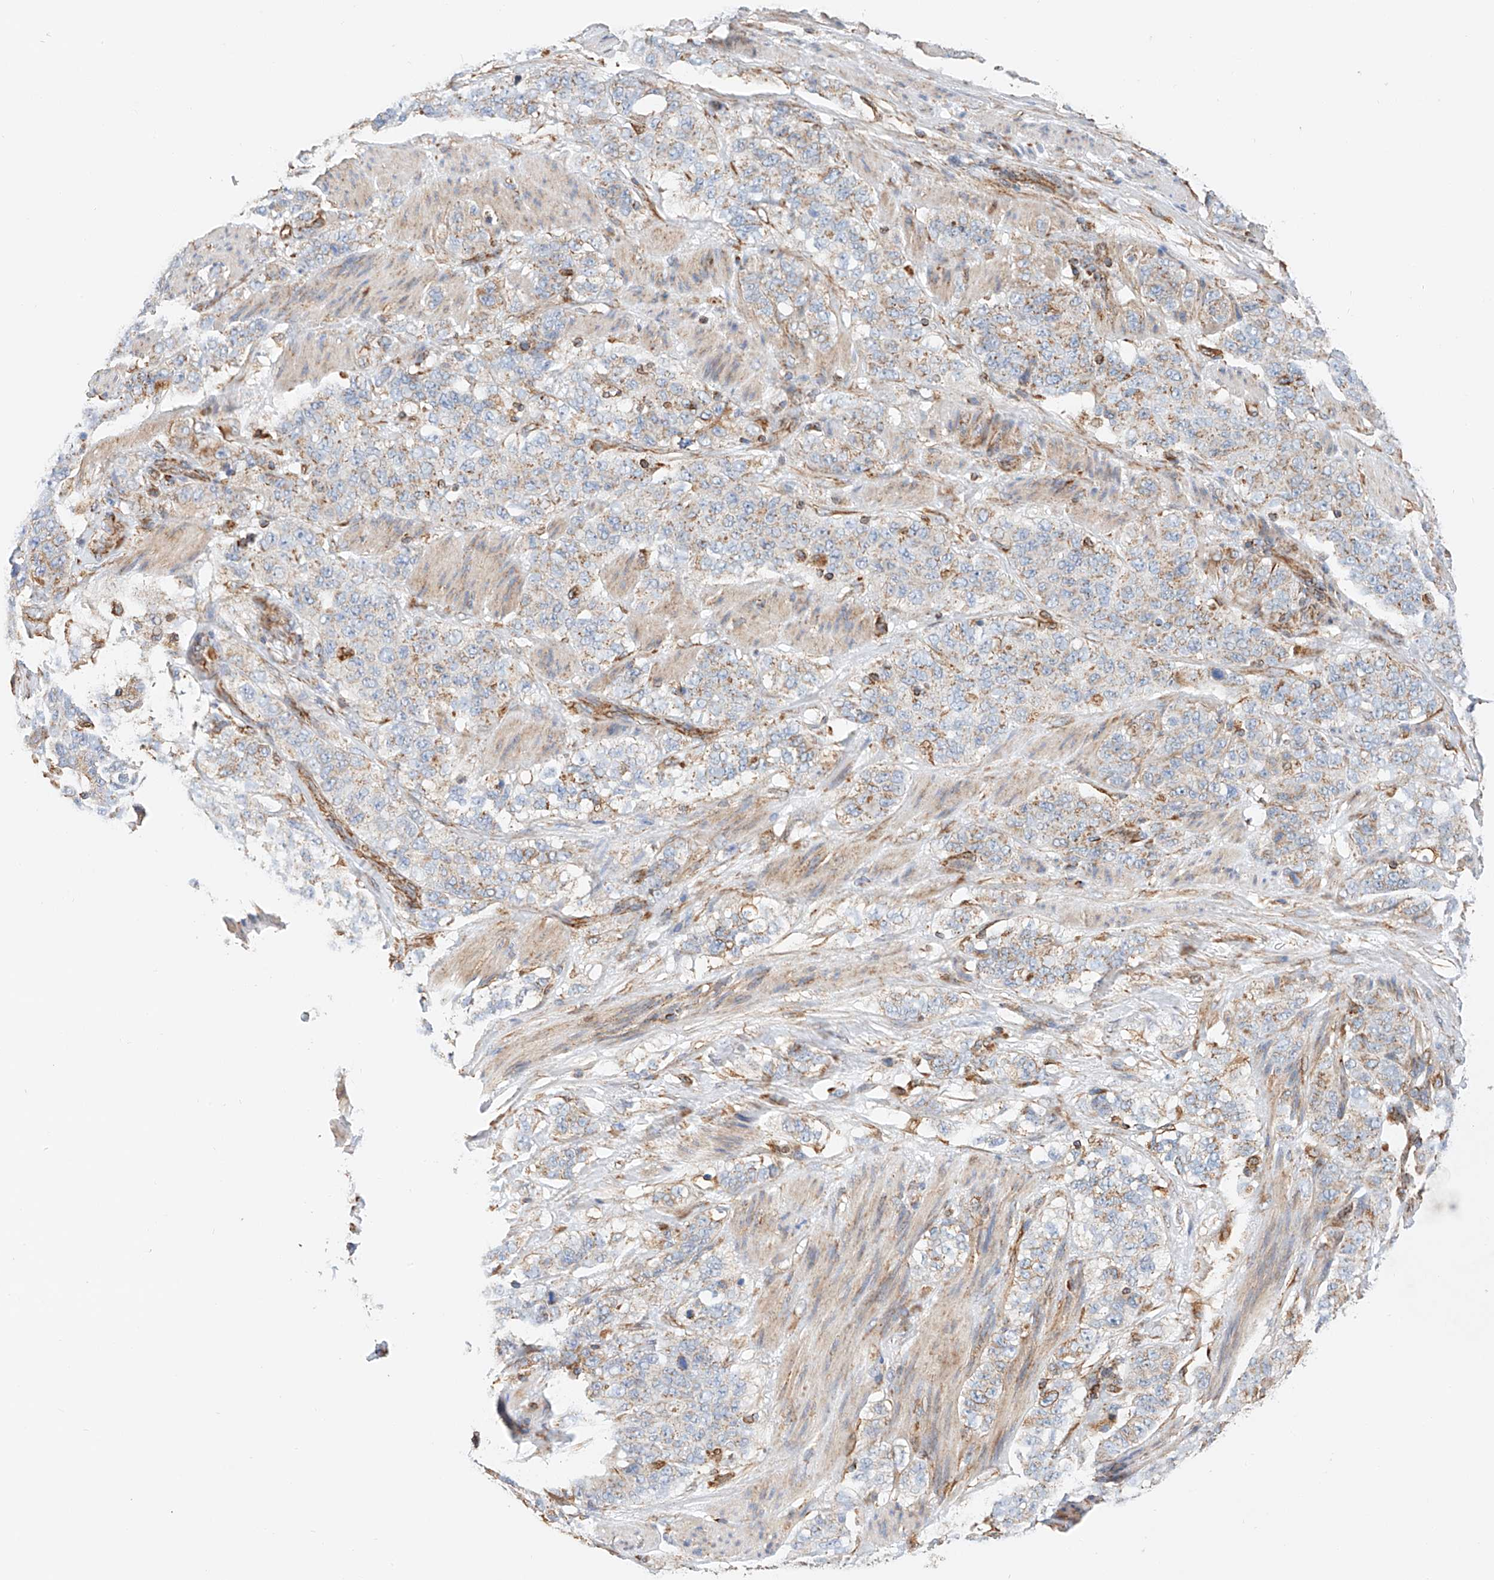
{"staining": {"intensity": "weak", "quantity": "<25%", "location": "cytoplasmic/membranous"}, "tissue": "stomach cancer", "cell_type": "Tumor cells", "image_type": "cancer", "snomed": [{"axis": "morphology", "description": "Adenocarcinoma, NOS"}, {"axis": "topography", "description": "Stomach"}], "caption": "Tumor cells show no significant staining in adenocarcinoma (stomach). (Immunohistochemistry, brightfield microscopy, high magnification).", "gene": "NDUFV3", "patient": {"sex": "male", "age": 48}}